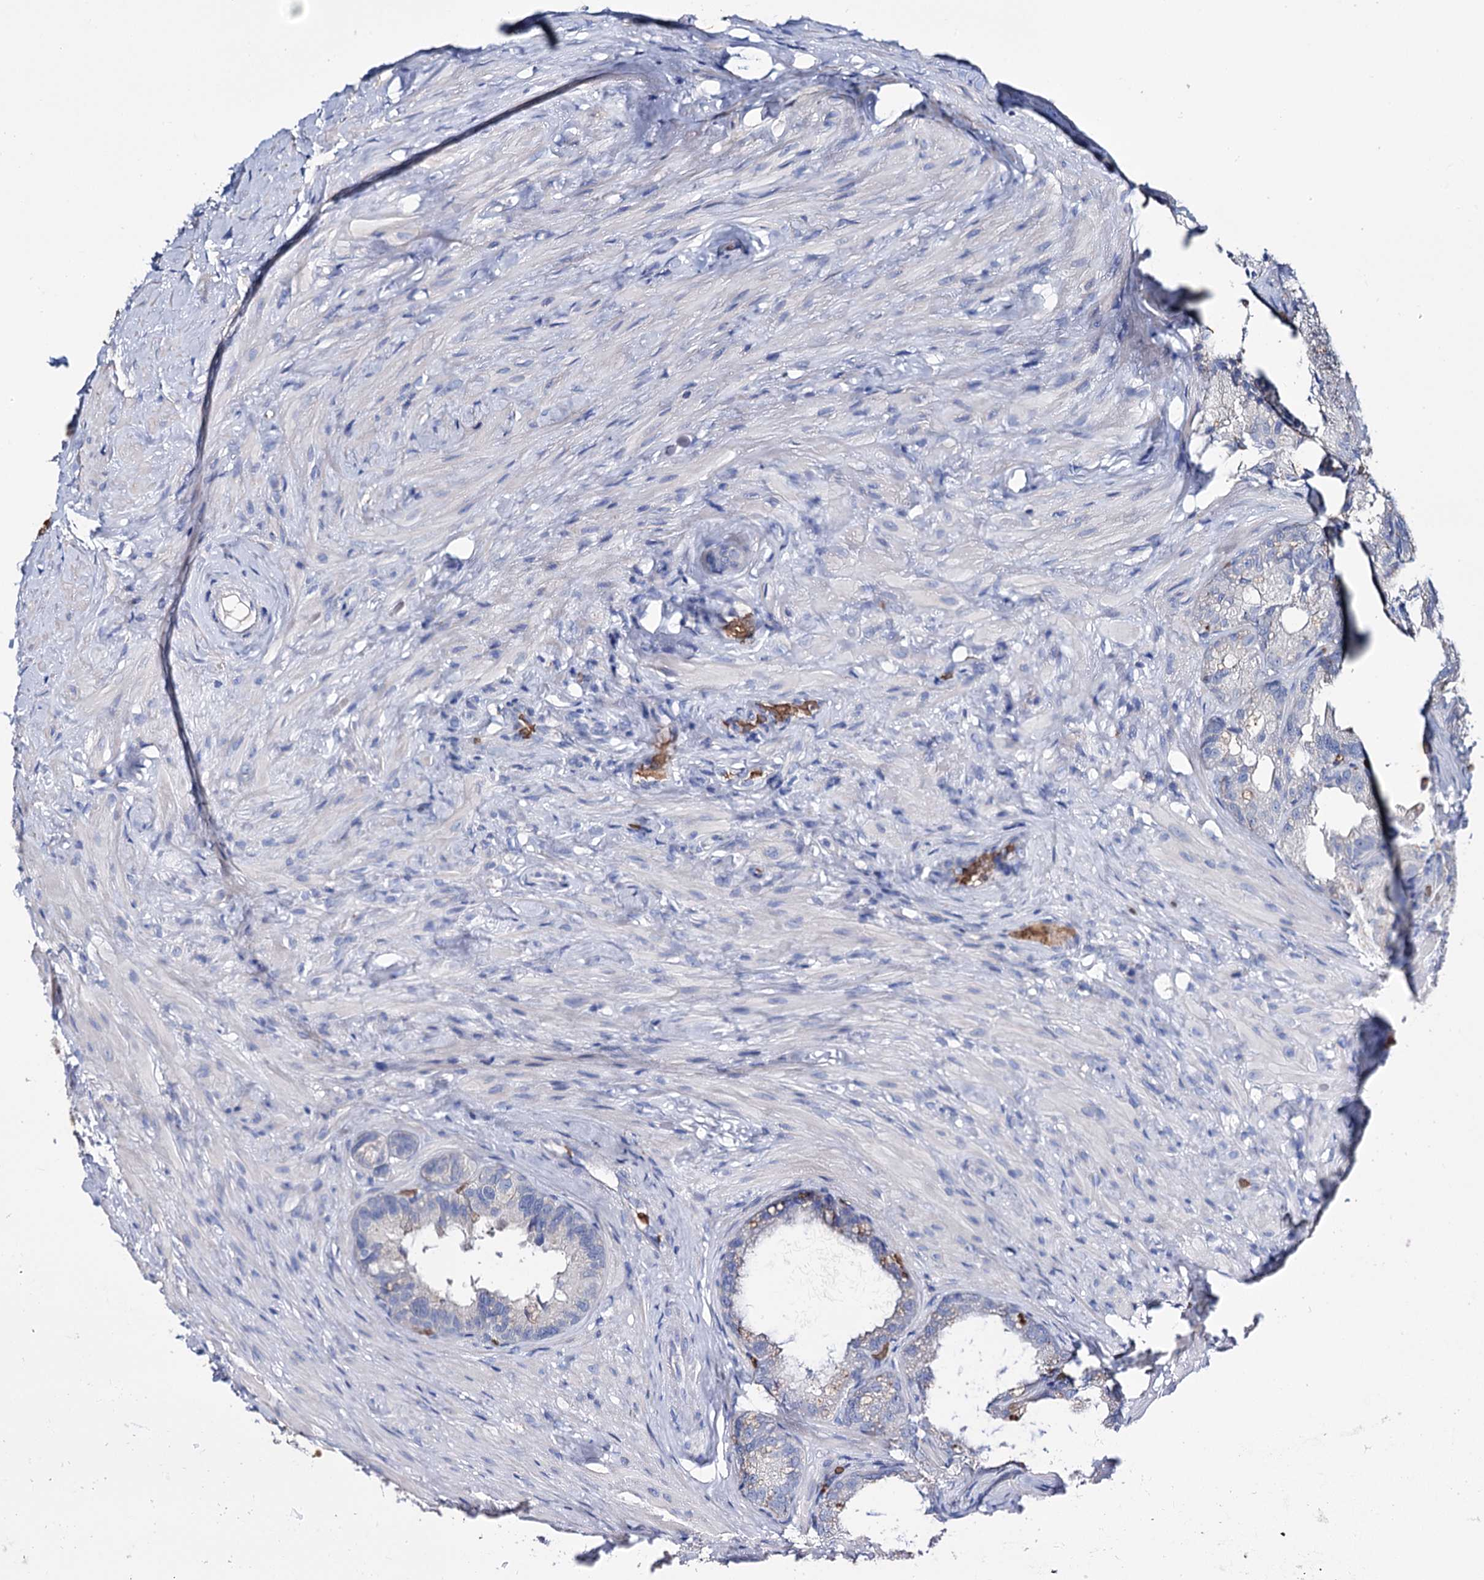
{"staining": {"intensity": "negative", "quantity": "none", "location": "none"}, "tissue": "seminal vesicle", "cell_type": "Glandular cells", "image_type": "normal", "snomed": [{"axis": "morphology", "description": "Normal tissue, NOS"}, {"axis": "topography", "description": "Seminal veicle"}], "caption": "DAB (3,3'-diaminobenzidine) immunohistochemical staining of normal human seminal vesicle shows no significant positivity in glandular cells.", "gene": "RPUSD3", "patient": {"sex": "male", "age": 60}}